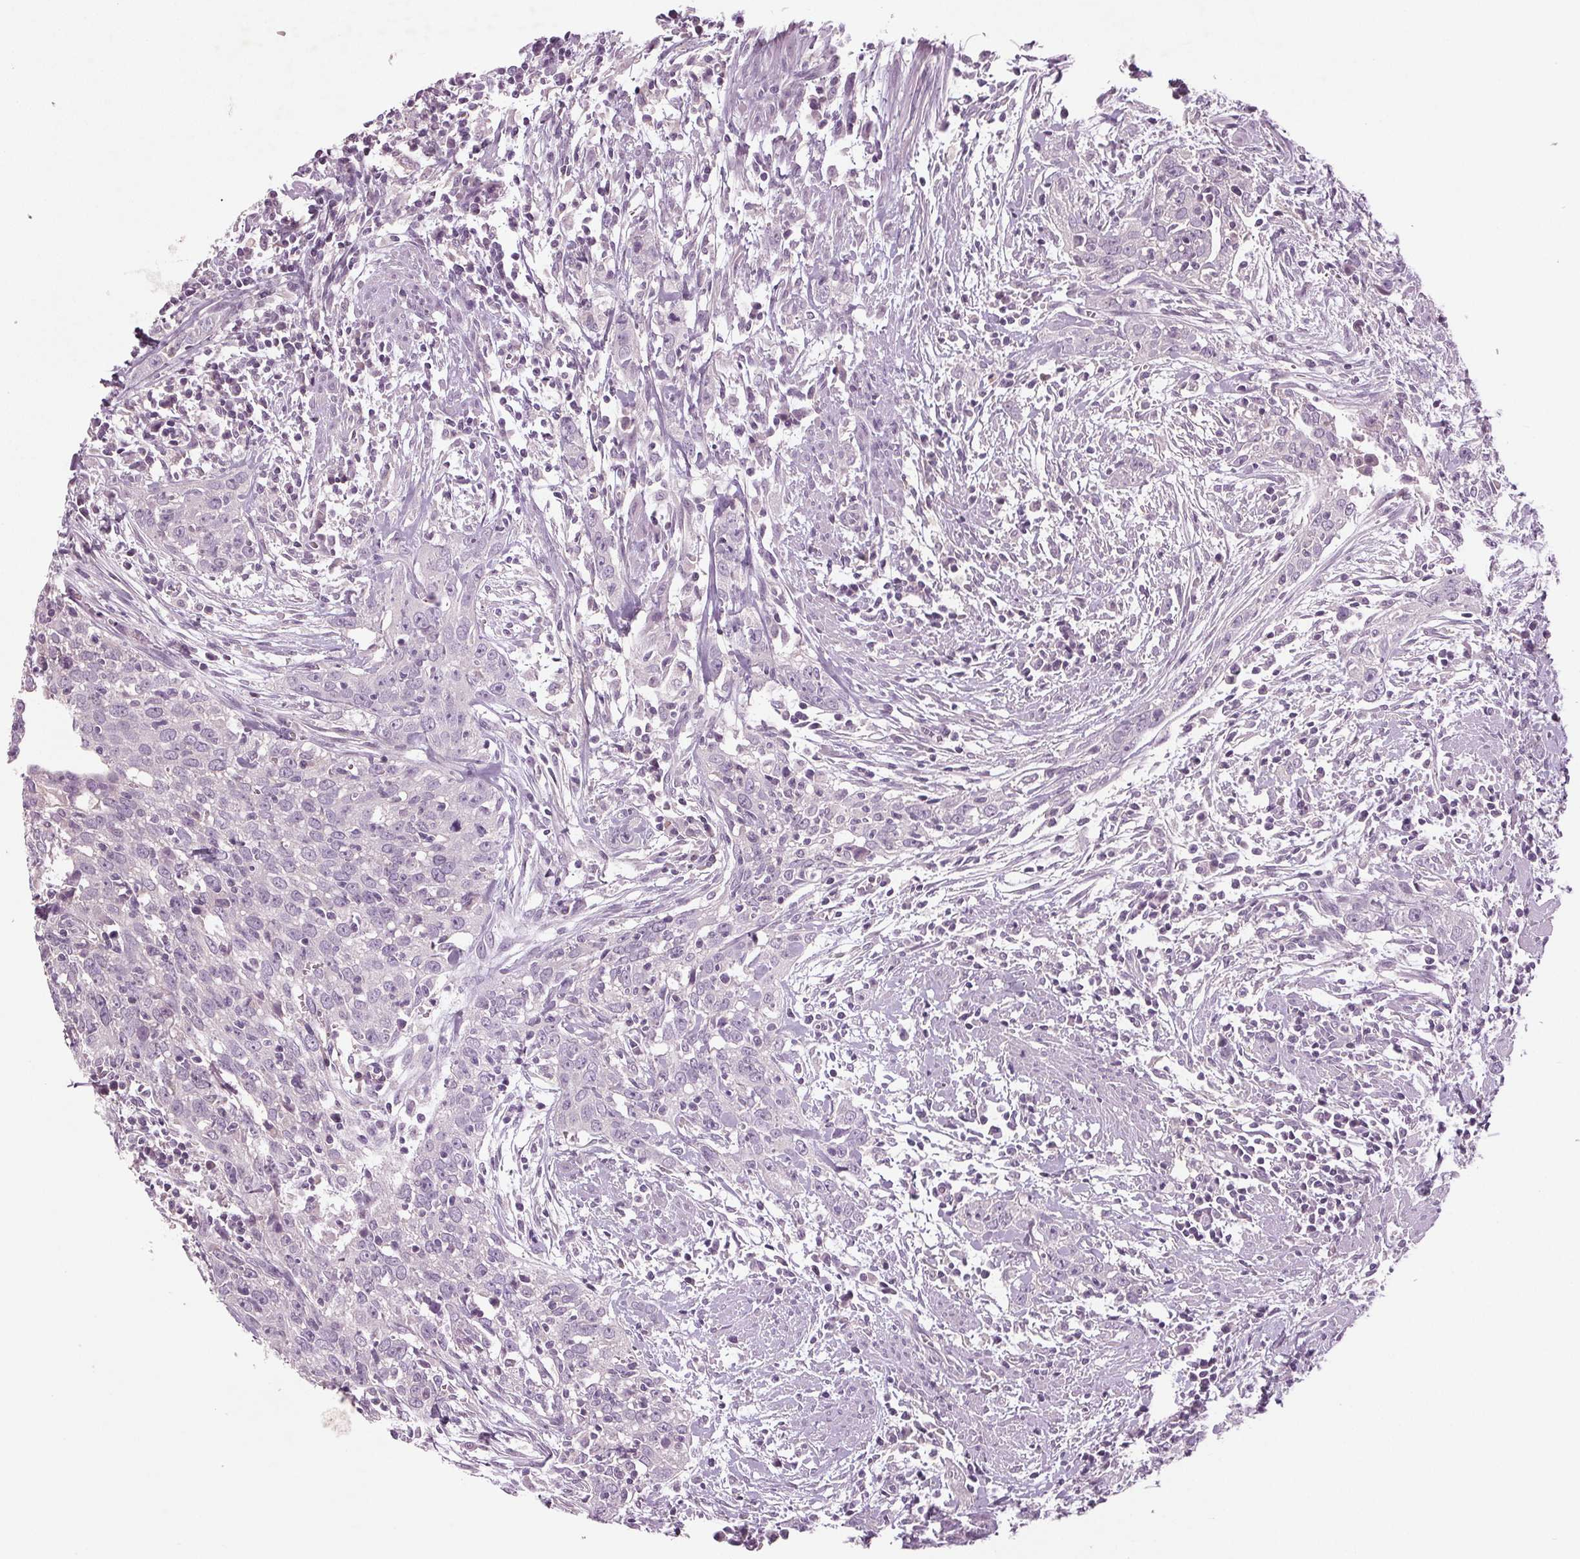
{"staining": {"intensity": "negative", "quantity": "none", "location": "none"}, "tissue": "urothelial cancer", "cell_type": "Tumor cells", "image_type": "cancer", "snomed": [{"axis": "morphology", "description": "Urothelial carcinoma, High grade"}, {"axis": "topography", "description": "Urinary bladder"}], "caption": "Immunohistochemical staining of human urothelial cancer displays no significant positivity in tumor cells. The staining is performed using DAB brown chromogen with nuclei counter-stained in using hematoxylin.", "gene": "BHLHE22", "patient": {"sex": "male", "age": 83}}